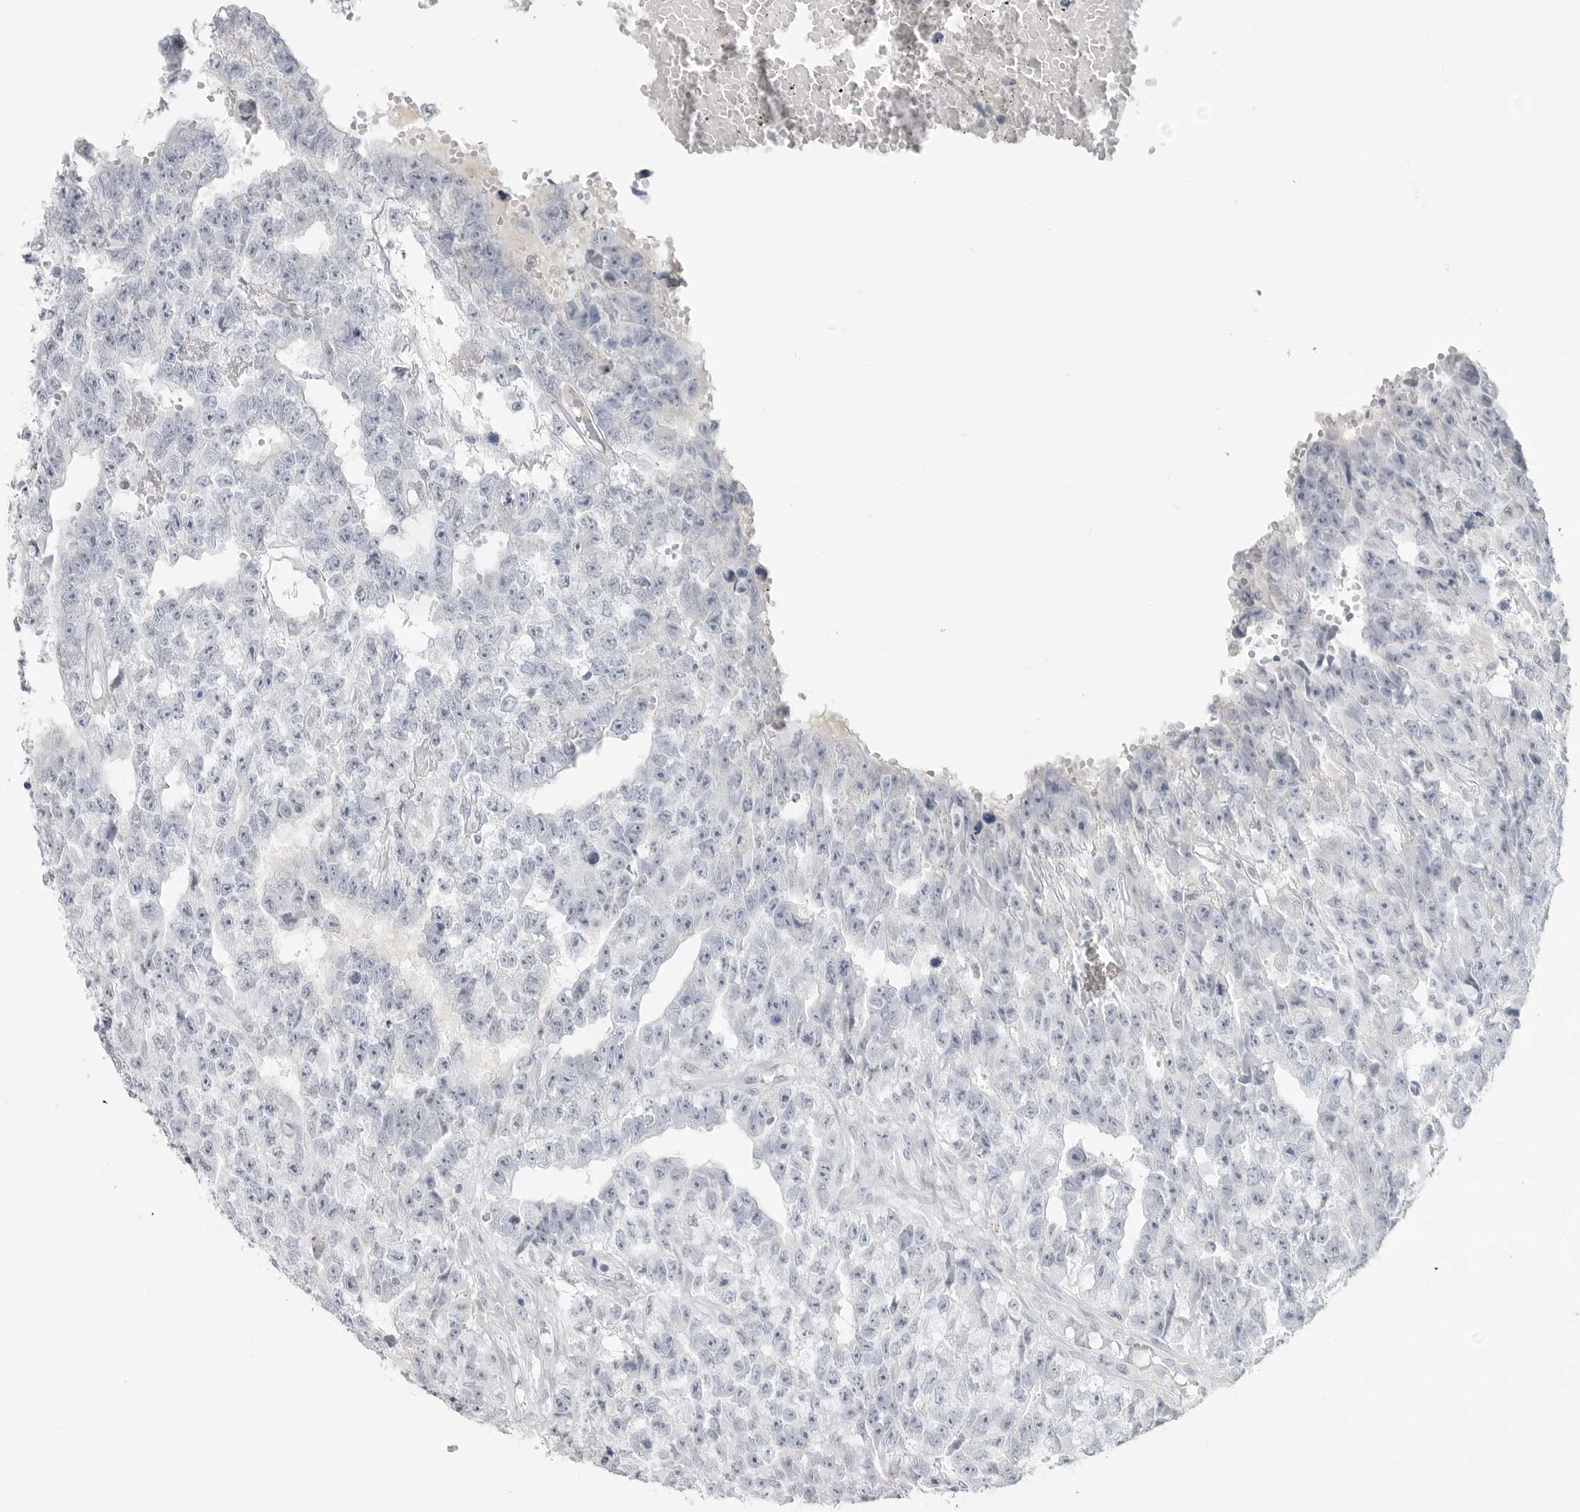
{"staining": {"intensity": "negative", "quantity": "none", "location": "none"}, "tissue": "testis cancer", "cell_type": "Tumor cells", "image_type": "cancer", "snomed": [{"axis": "morphology", "description": "Carcinoma, Embryonal, NOS"}, {"axis": "topography", "description": "Testis"}], "caption": "Protein analysis of embryonal carcinoma (testis) demonstrates no significant staining in tumor cells.", "gene": "LY6D", "patient": {"sex": "male", "age": 25}}